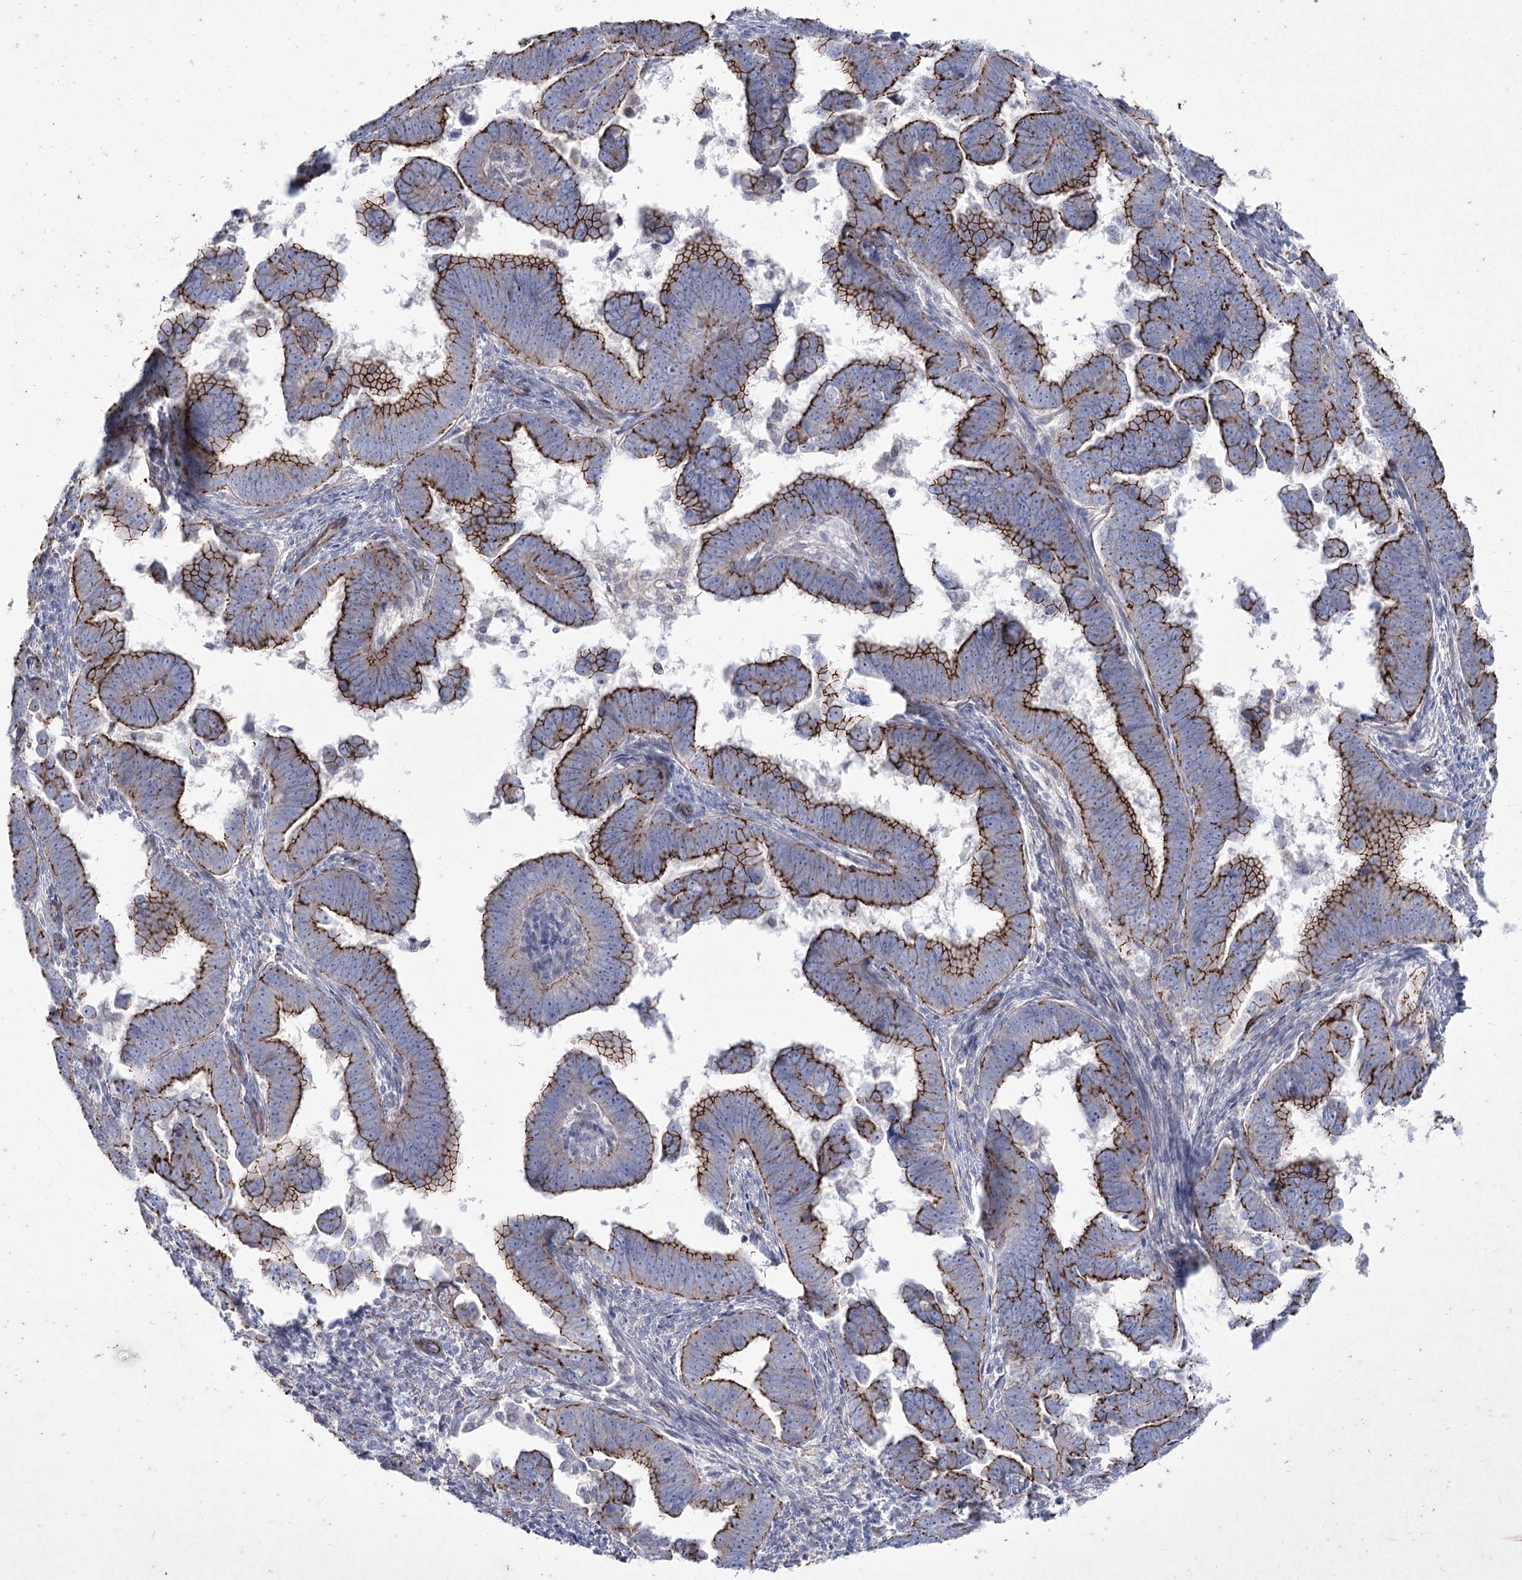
{"staining": {"intensity": "strong", "quantity": ">75%", "location": "cytoplasmic/membranous"}, "tissue": "endometrial cancer", "cell_type": "Tumor cells", "image_type": "cancer", "snomed": [{"axis": "morphology", "description": "Adenocarcinoma, NOS"}, {"axis": "topography", "description": "Endometrium"}], "caption": "Protein staining of endometrial adenocarcinoma tissue exhibits strong cytoplasmic/membranous expression in about >75% of tumor cells.", "gene": "LDLRAD3", "patient": {"sex": "female", "age": 75}}